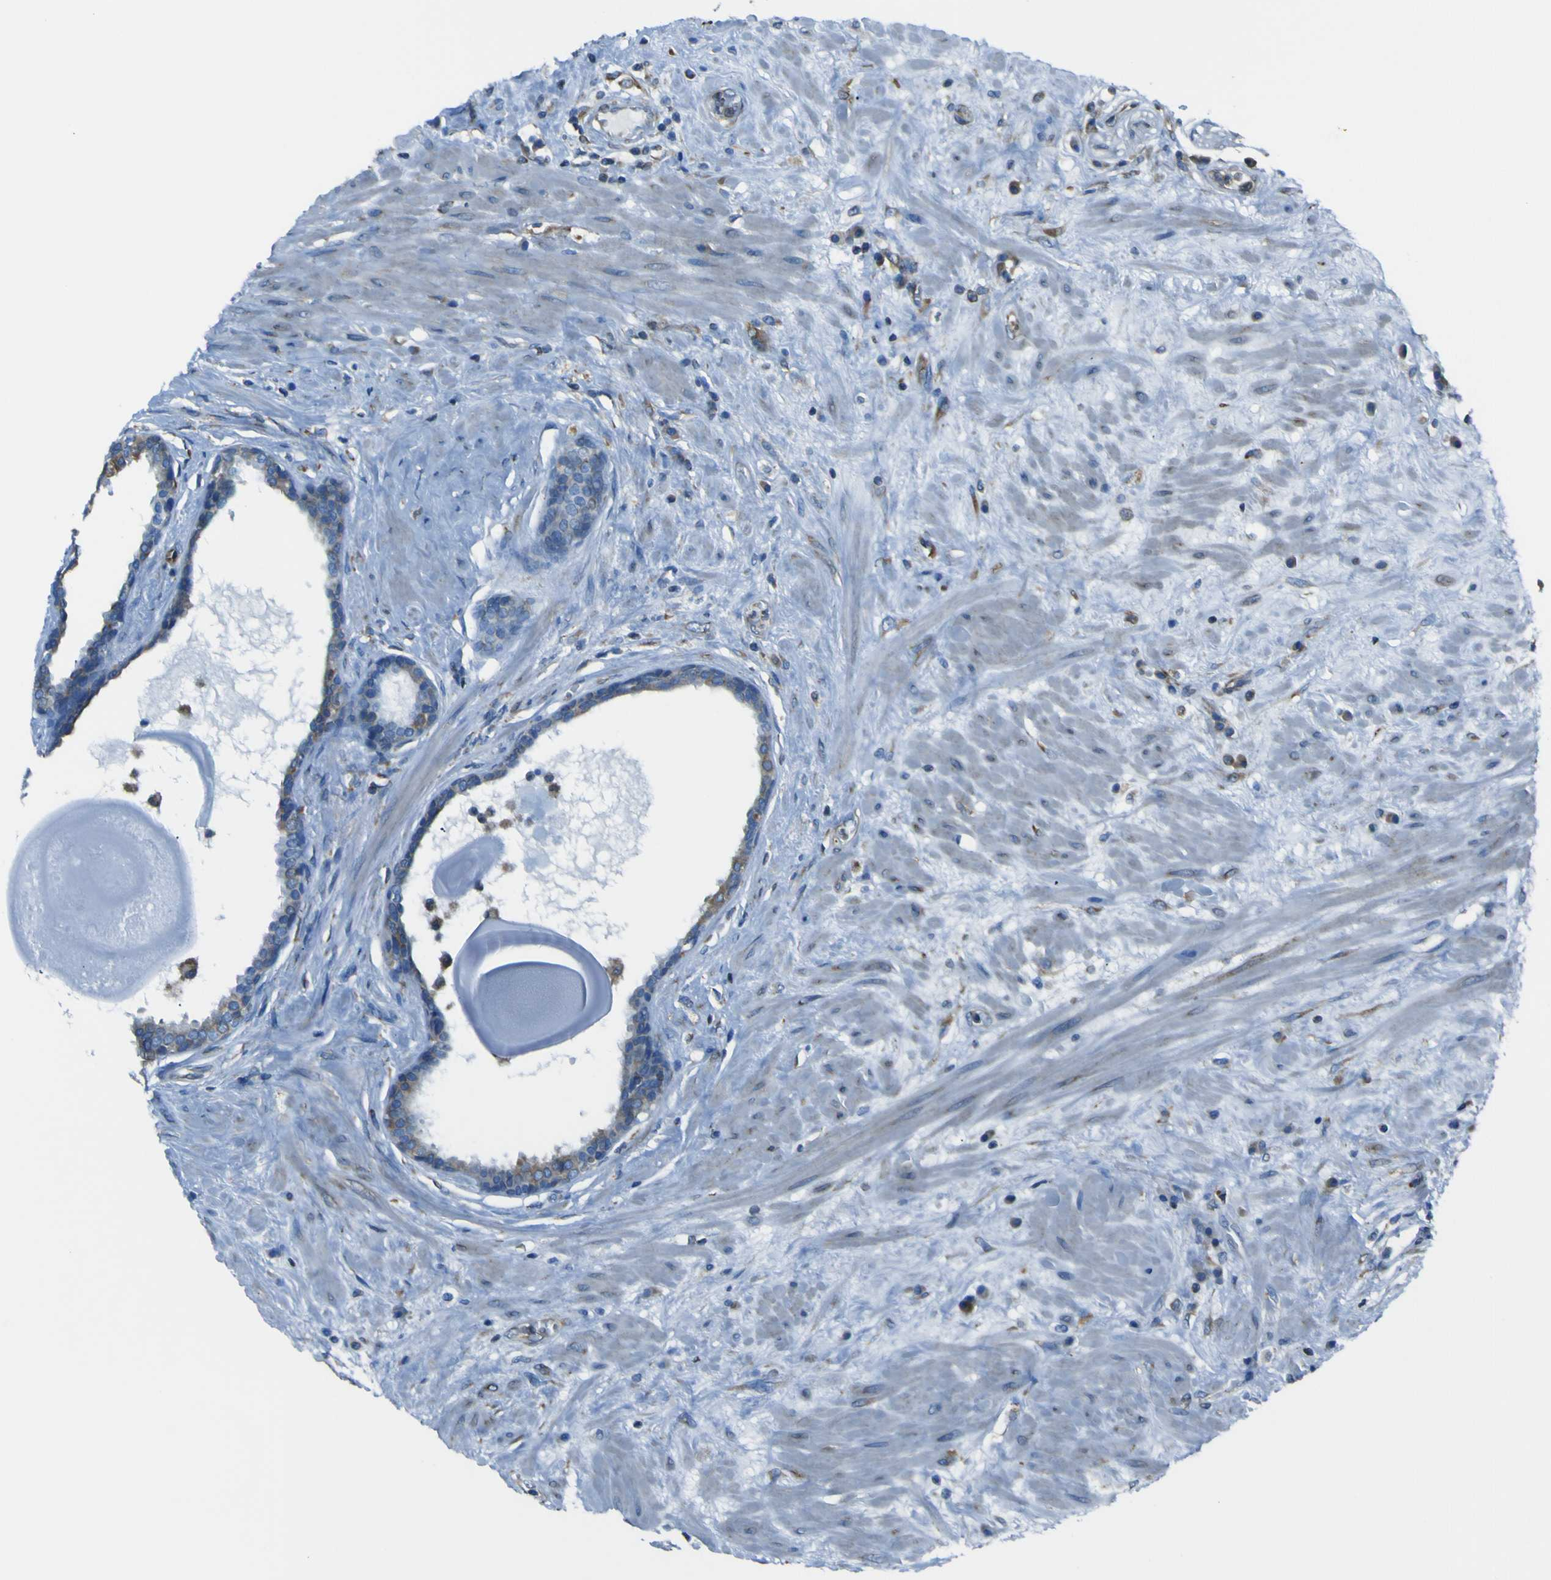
{"staining": {"intensity": "moderate", "quantity": "<25%", "location": "cytoplasmic/membranous"}, "tissue": "seminal vesicle", "cell_type": "Glandular cells", "image_type": "normal", "snomed": [{"axis": "morphology", "description": "Normal tissue, NOS"}, {"axis": "topography", "description": "Seminal veicle"}], "caption": "High-magnification brightfield microscopy of unremarkable seminal vesicle stained with DAB (brown) and counterstained with hematoxylin (blue). glandular cells exhibit moderate cytoplasmic/membranous staining is present in approximately<25% of cells.", "gene": "STIM1", "patient": {"sex": "male", "age": 61}}